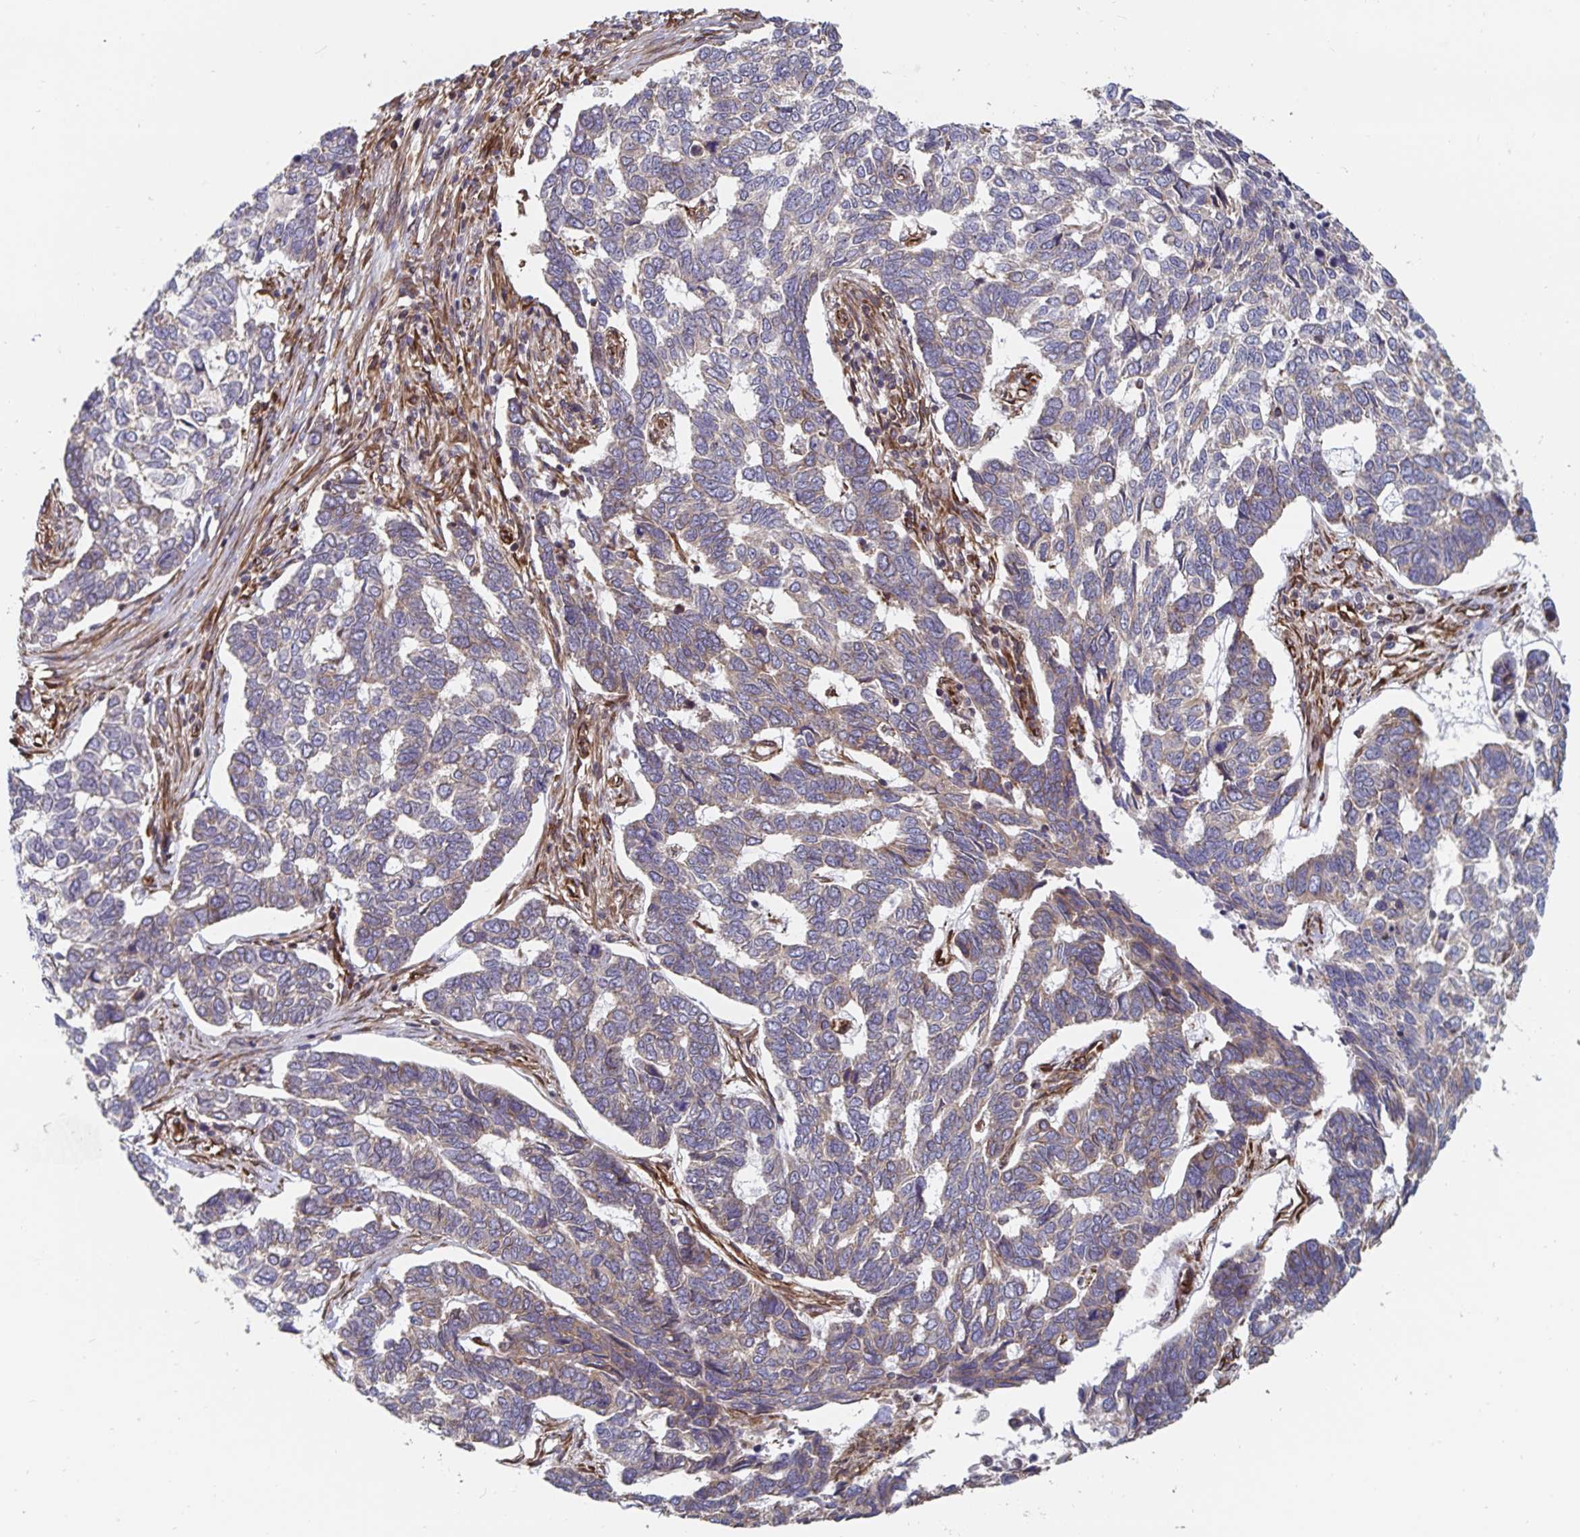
{"staining": {"intensity": "weak", "quantity": "25%-75%", "location": "cytoplasmic/membranous"}, "tissue": "skin cancer", "cell_type": "Tumor cells", "image_type": "cancer", "snomed": [{"axis": "morphology", "description": "Basal cell carcinoma"}, {"axis": "topography", "description": "Skin"}], "caption": "Human skin cancer stained with a protein marker reveals weak staining in tumor cells.", "gene": "BCAP29", "patient": {"sex": "female", "age": 65}}